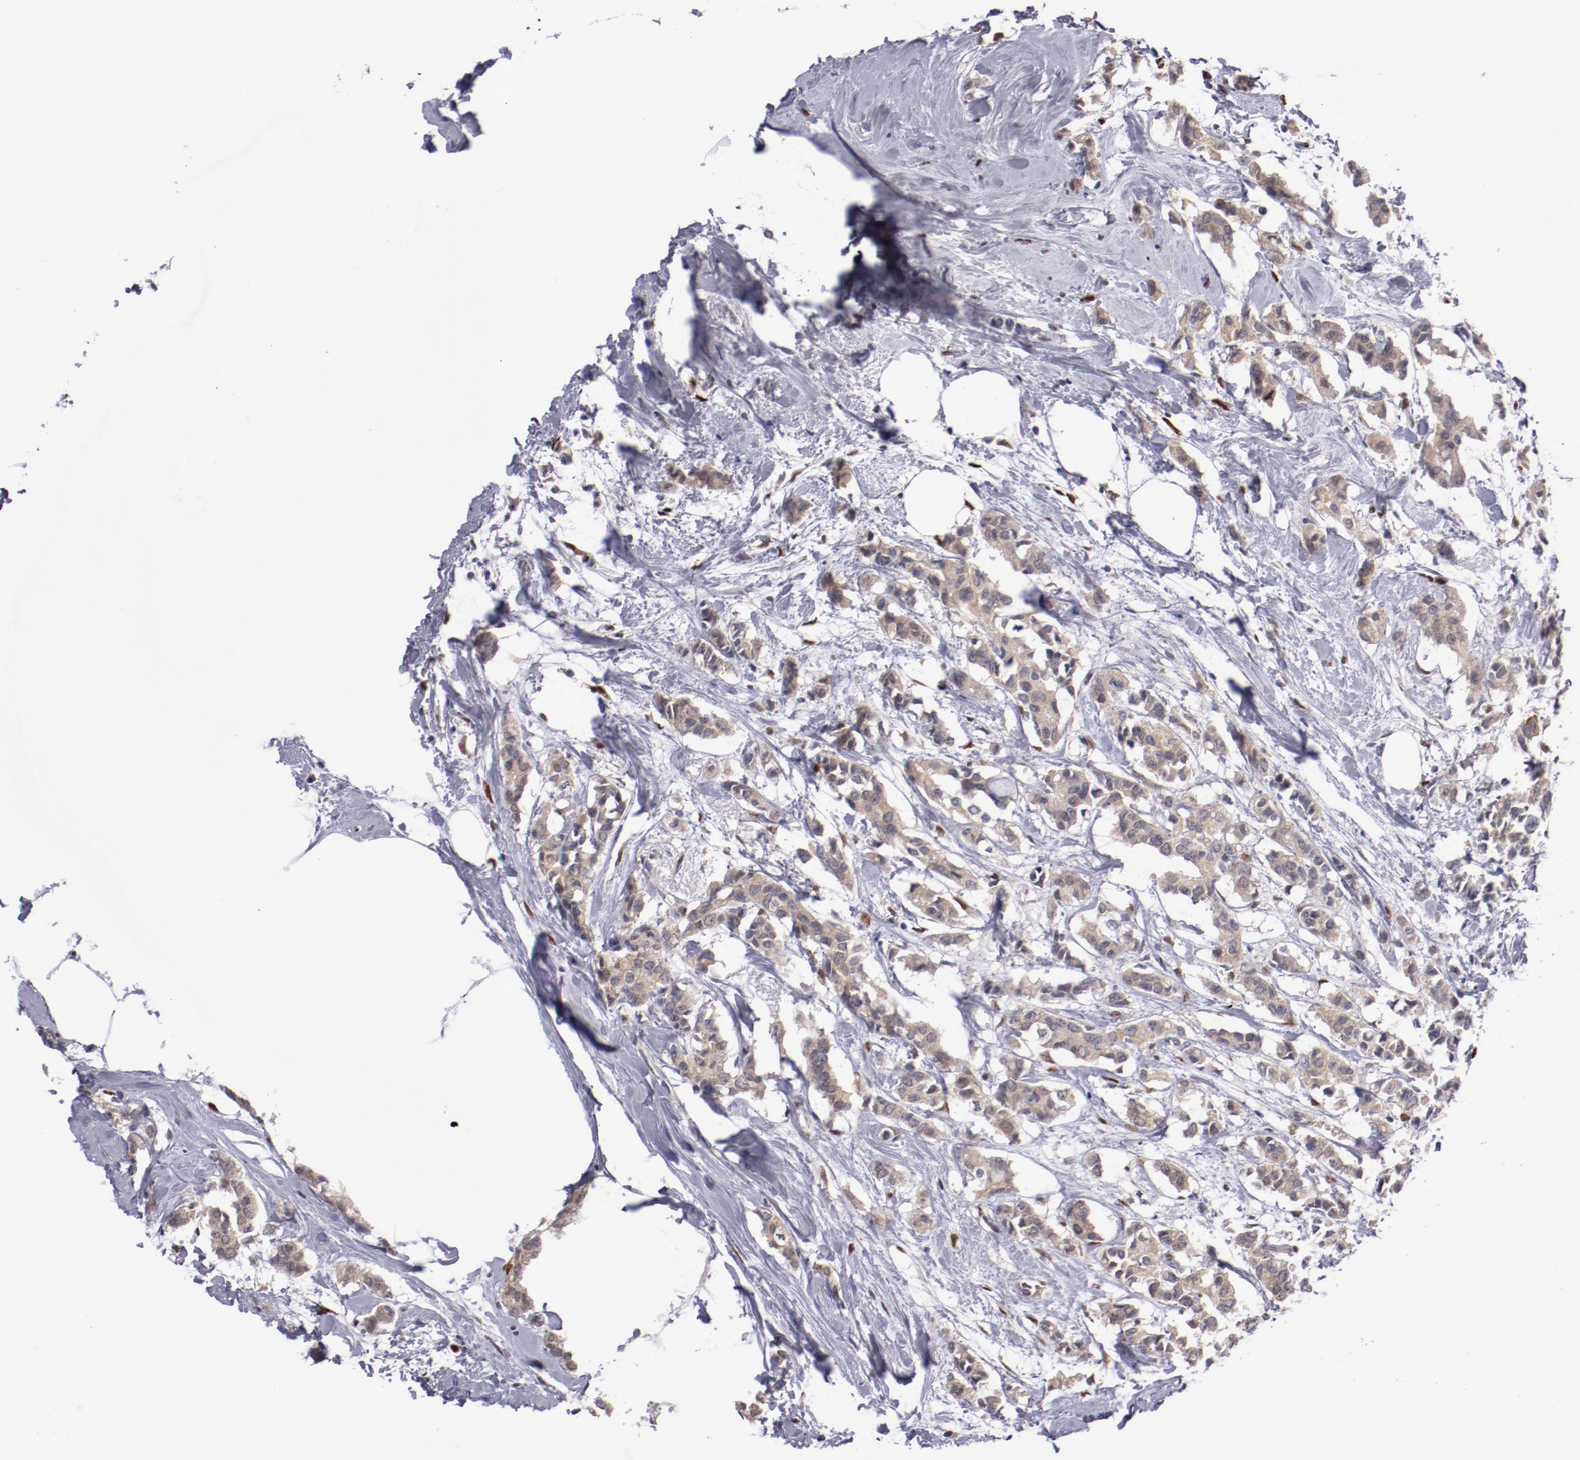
{"staining": {"intensity": "weak", "quantity": ">75%", "location": "cytoplasmic/membranous"}, "tissue": "breast cancer", "cell_type": "Tumor cells", "image_type": "cancer", "snomed": [{"axis": "morphology", "description": "Duct carcinoma"}, {"axis": "topography", "description": "Breast"}], "caption": "Immunohistochemistry (DAB (3,3'-diaminobenzidine)) staining of human breast cancer shows weak cytoplasmic/membranous protein staining in approximately >75% of tumor cells. Ihc stains the protein of interest in brown and the nuclei are stained blue.", "gene": "FAM81A", "patient": {"sex": "female", "age": 84}}